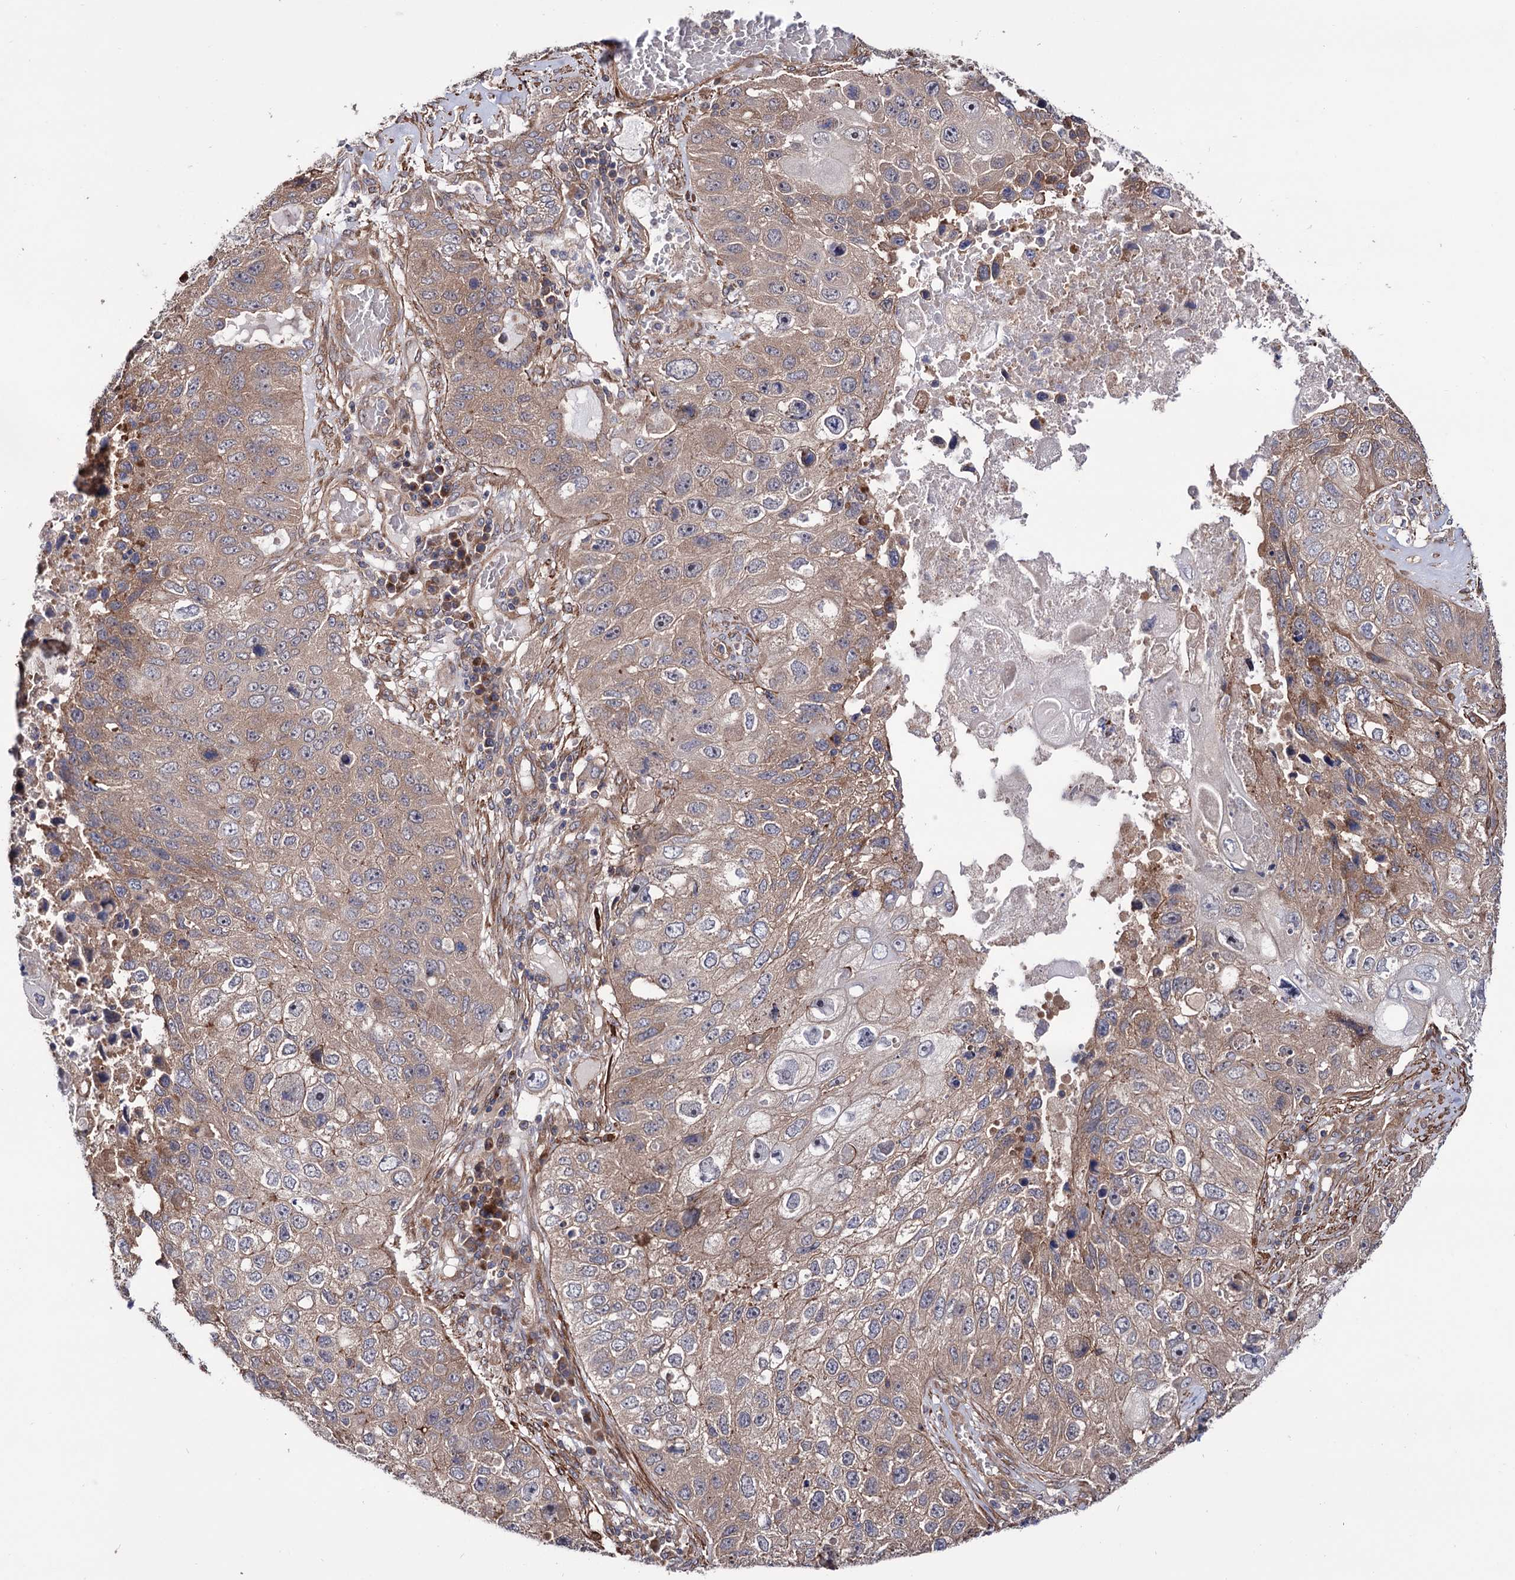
{"staining": {"intensity": "weak", "quantity": "25%-75%", "location": "cytoplasmic/membranous"}, "tissue": "lung cancer", "cell_type": "Tumor cells", "image_type": "cancer", "snomed": [{"axis": "morphology", "description": "Squamous cell carcinoma, NOS"}, {"axis": "topography", "description": "Lung"}], "caption": "Lung squamous cell carcinoma stained for a protein (brown) reveals weak cytoplasmic/membranous positive positivity in about 25%-75% of tumor cells.", "gene": "FERMT2", "patient": {"sex": "male", "age": 61}}